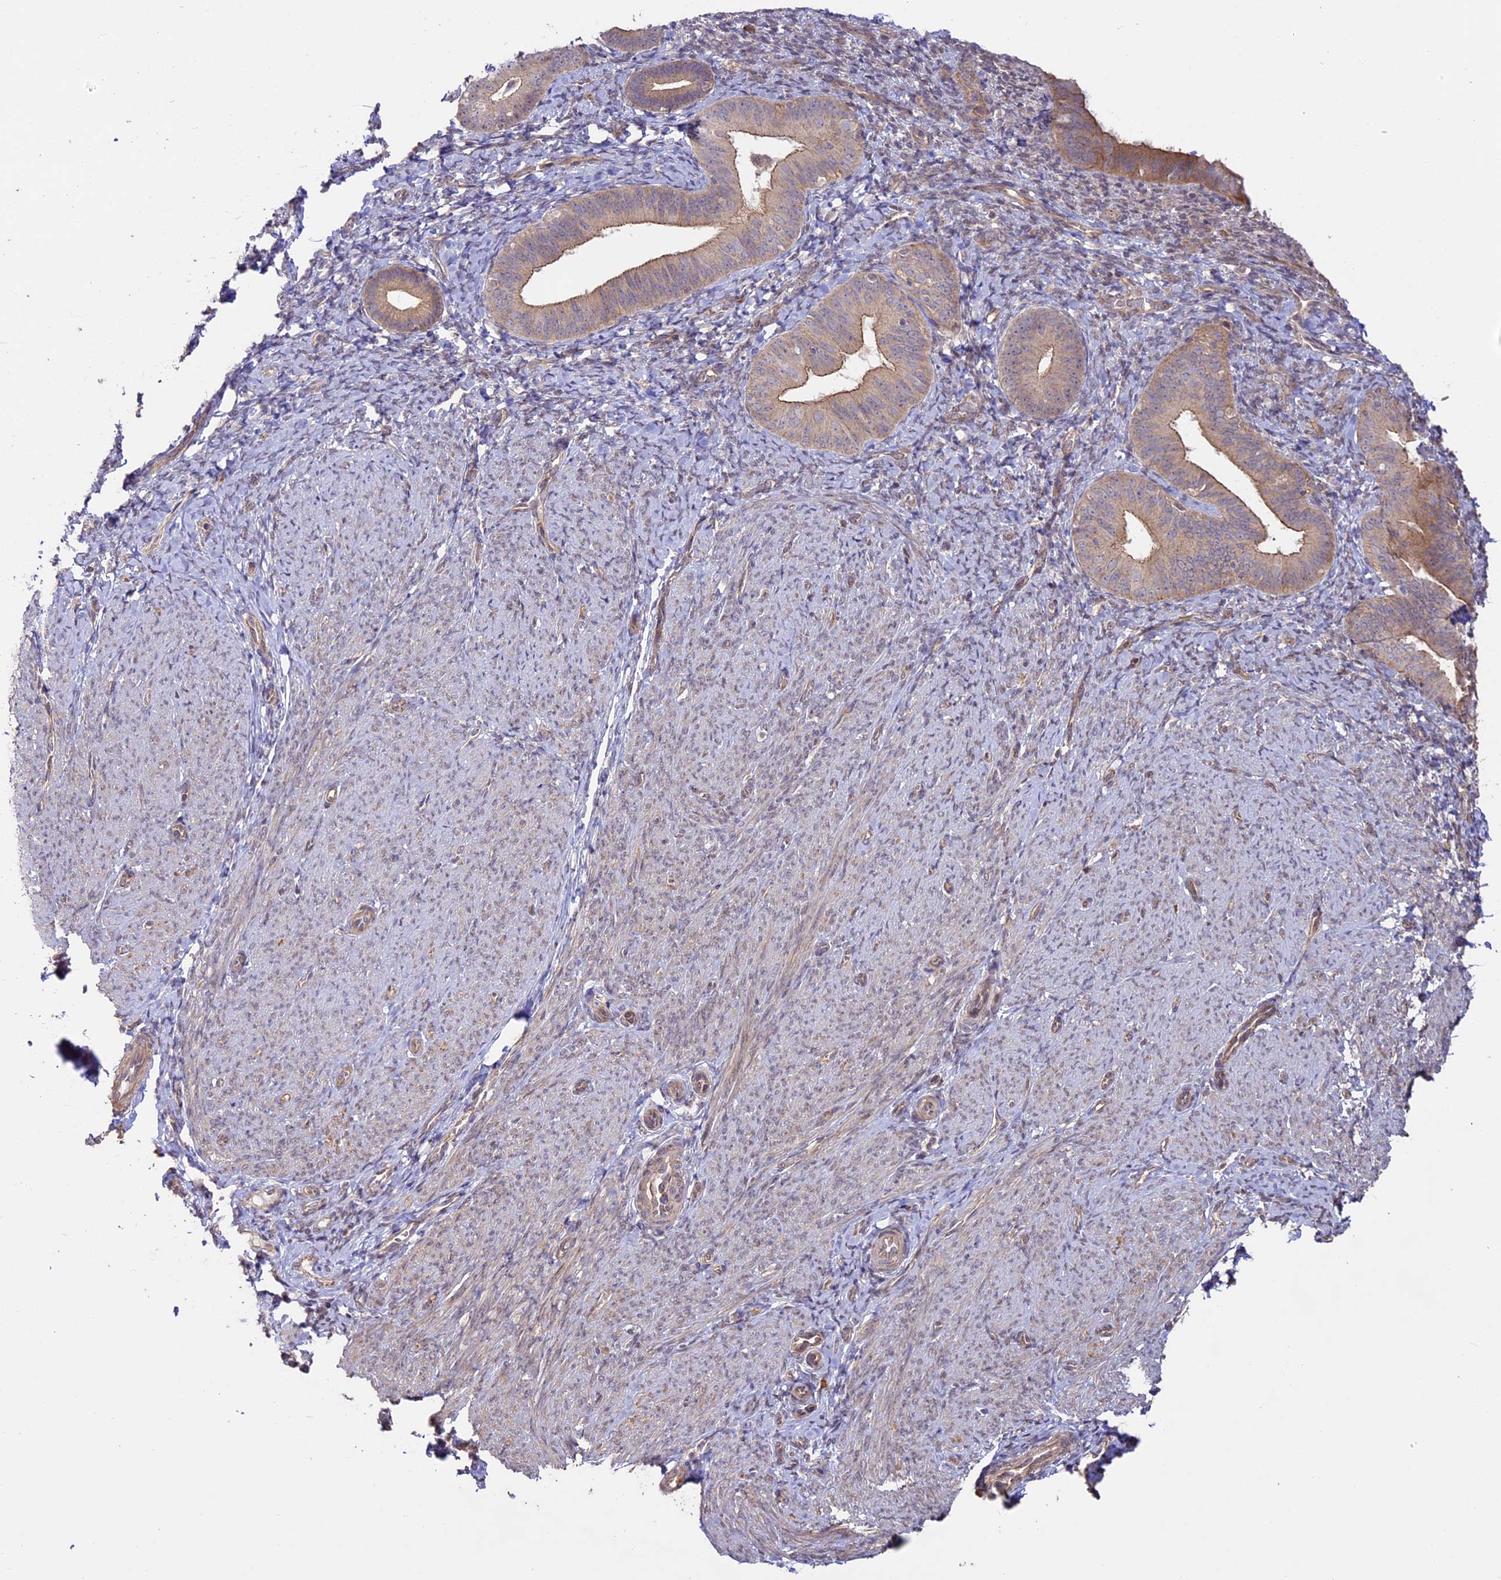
{"staining": {"intensity": "weak", "quantity": "<25%", "location": "cytoplasmic/membranous"}, "tissue": "endometrium", "cell_type": "Cells in endometrial stroma", "image_type": "normal", "snomed": [{"axis": "morphology", "description": "Normal tissue, NOS"}, {"axis": "topography", "description": "Endometrium"}], "caption": "IHC photomicrograph of unremarkable human endometrium stained for a protein (brown), which exhibits no staining in cells in endometrial stroma. (DAB immunohistochemistry, high magnification).", "gene": "BCAS4", "patient": {"sex": "female", "age": 65}}